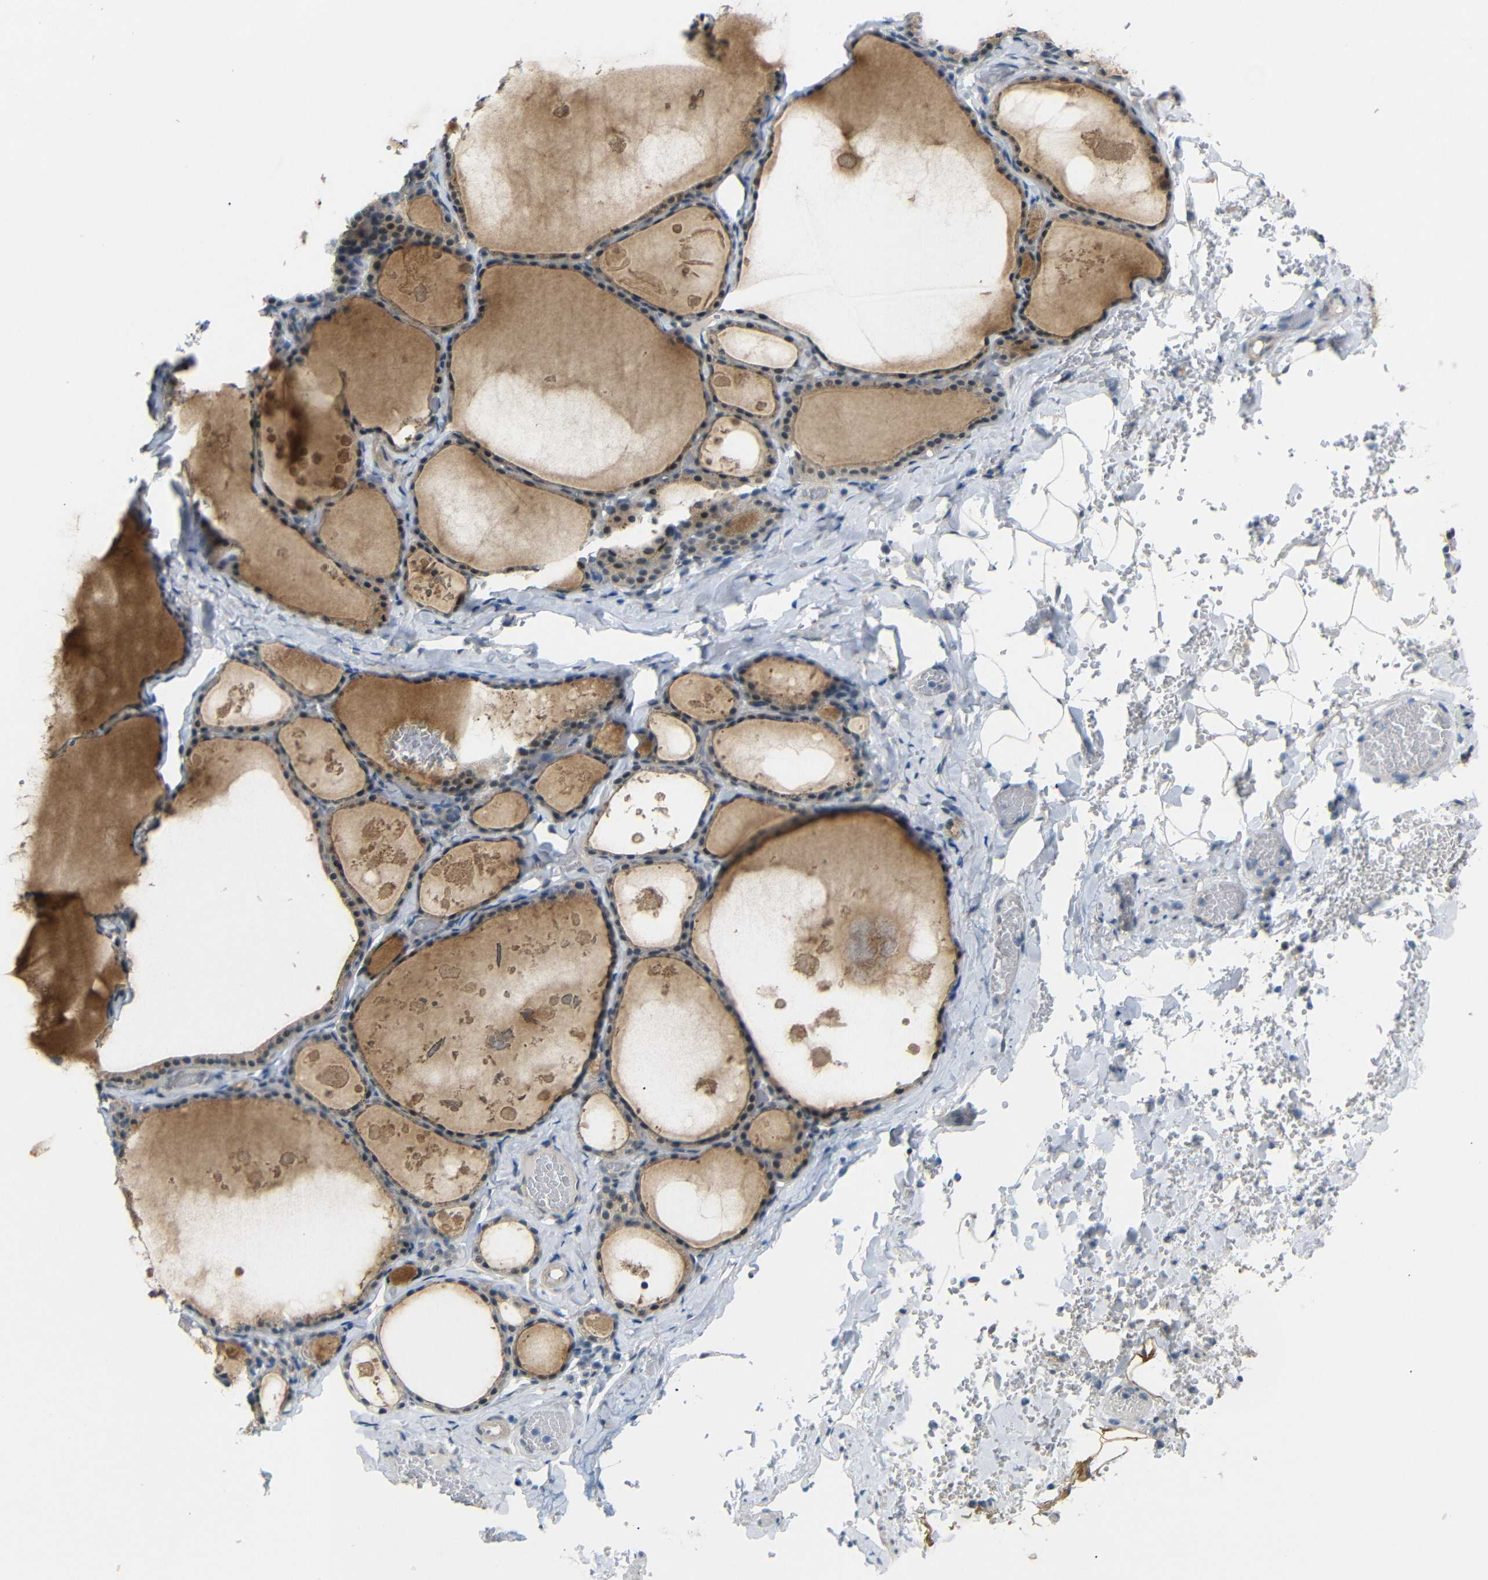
{"staining": {"intensity": "weak", "quantity": ">75%", "location": "cytoplasmic/membranous,nuclear"}, "tissue": "thyroid gland", "cell_type": "Glandular cells", "image_type": "normal", "snomed": [{"axis": "morphology", "description": "Normal tissue, NOS"}, {"axis": "topography", "description": "Thyroid gland"}], "caption": "IHC of benign thyroid gland reveals low levels of weak cytoplasmic/membranous,nuclear staining in about >75% of glandular cells.", "gene": "GPR158", "patient": {"sex": "male", "age": 56}}